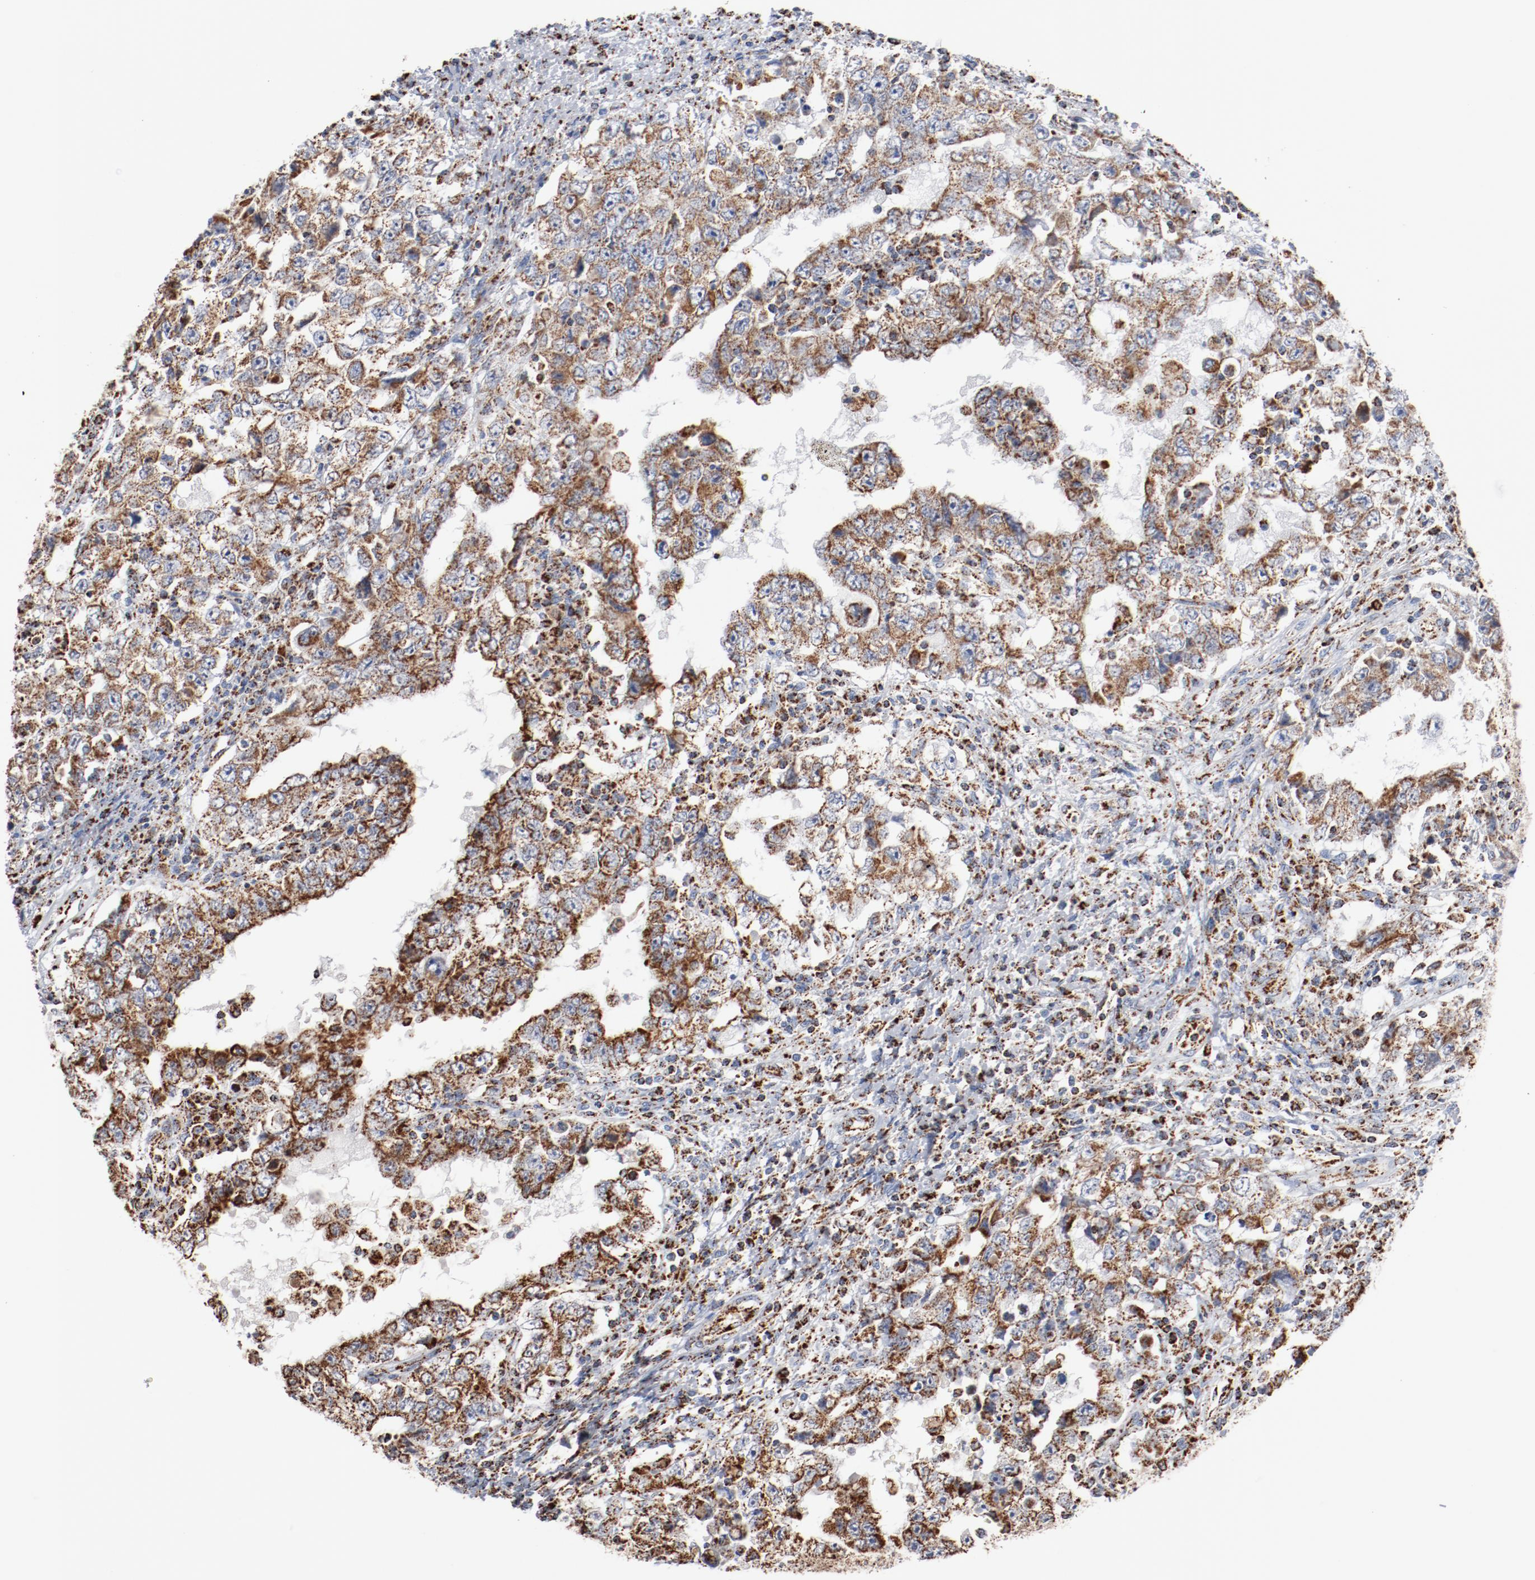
{"staining": {"intensity": "strong", "quantity": ">75%", "location": "cytoplasmic/membranous"}, "tissue": "testis cancer", "cell_type": "Tumor cells", "image_type": "cancer", "snomed": [{"axis": "morphology", "description": "Carcinoma, Embryonal, NOS"}, {"axis": "topography", "description": "Testis"}], "caption": "Immunohistochemistry histopathology image of human embryonal carcinoma (testis) stained for a protein (brown), which demonstrates high levels of strong cytoplasmic/membranous expression in approximately >75% of tumor cells.", "gene": "NDUFS4", "patient": {"sex": "male", "age": 26}}